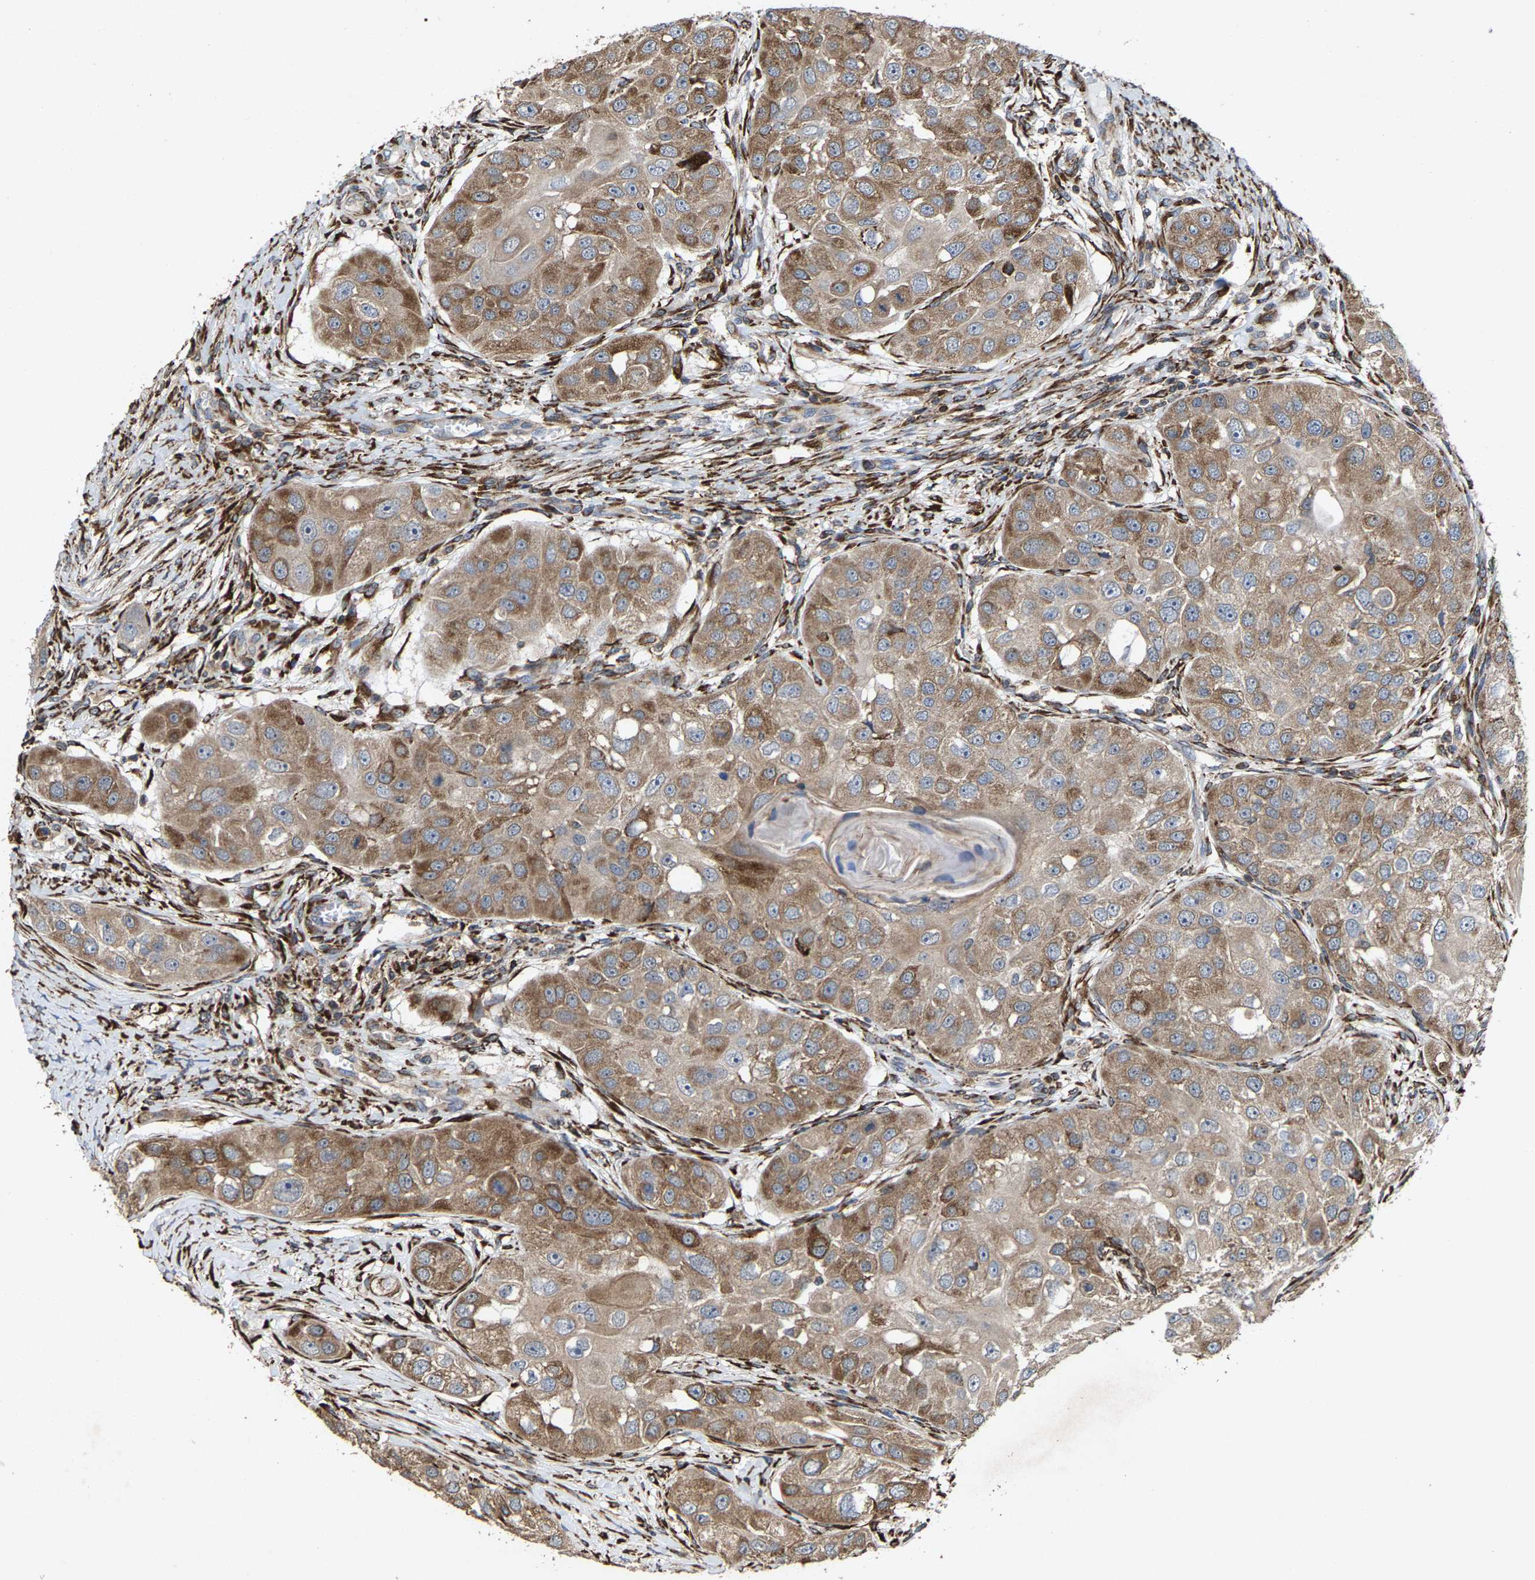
{"staining": {"intensity": "moderate", "quantity": ">75%", "location": "cytoplasmic/membranous"}, "tissue": "head and neck cancer", "cell_type": "Tumor cells", "image_type": "cancer", "snomed": [{"axis": "morphology", "description": "Normal tissue, NOS"}, {"axis": "morphology", "description": "Squamous cell carcinoma, NOS"}, {"axis": "topography", "description": "Skeletal muscle"}, {"axis": "topography", "description": "Head-Neck"}], "caption": "This is an image of immunohistochemistry staining of squamous cell carcinoma (head and neck), which shows moderate expression in the cytoplasmic/membranous of tumor cells.", "gene": "FGD3", "patient": {"sex": "male", "age": 51}}